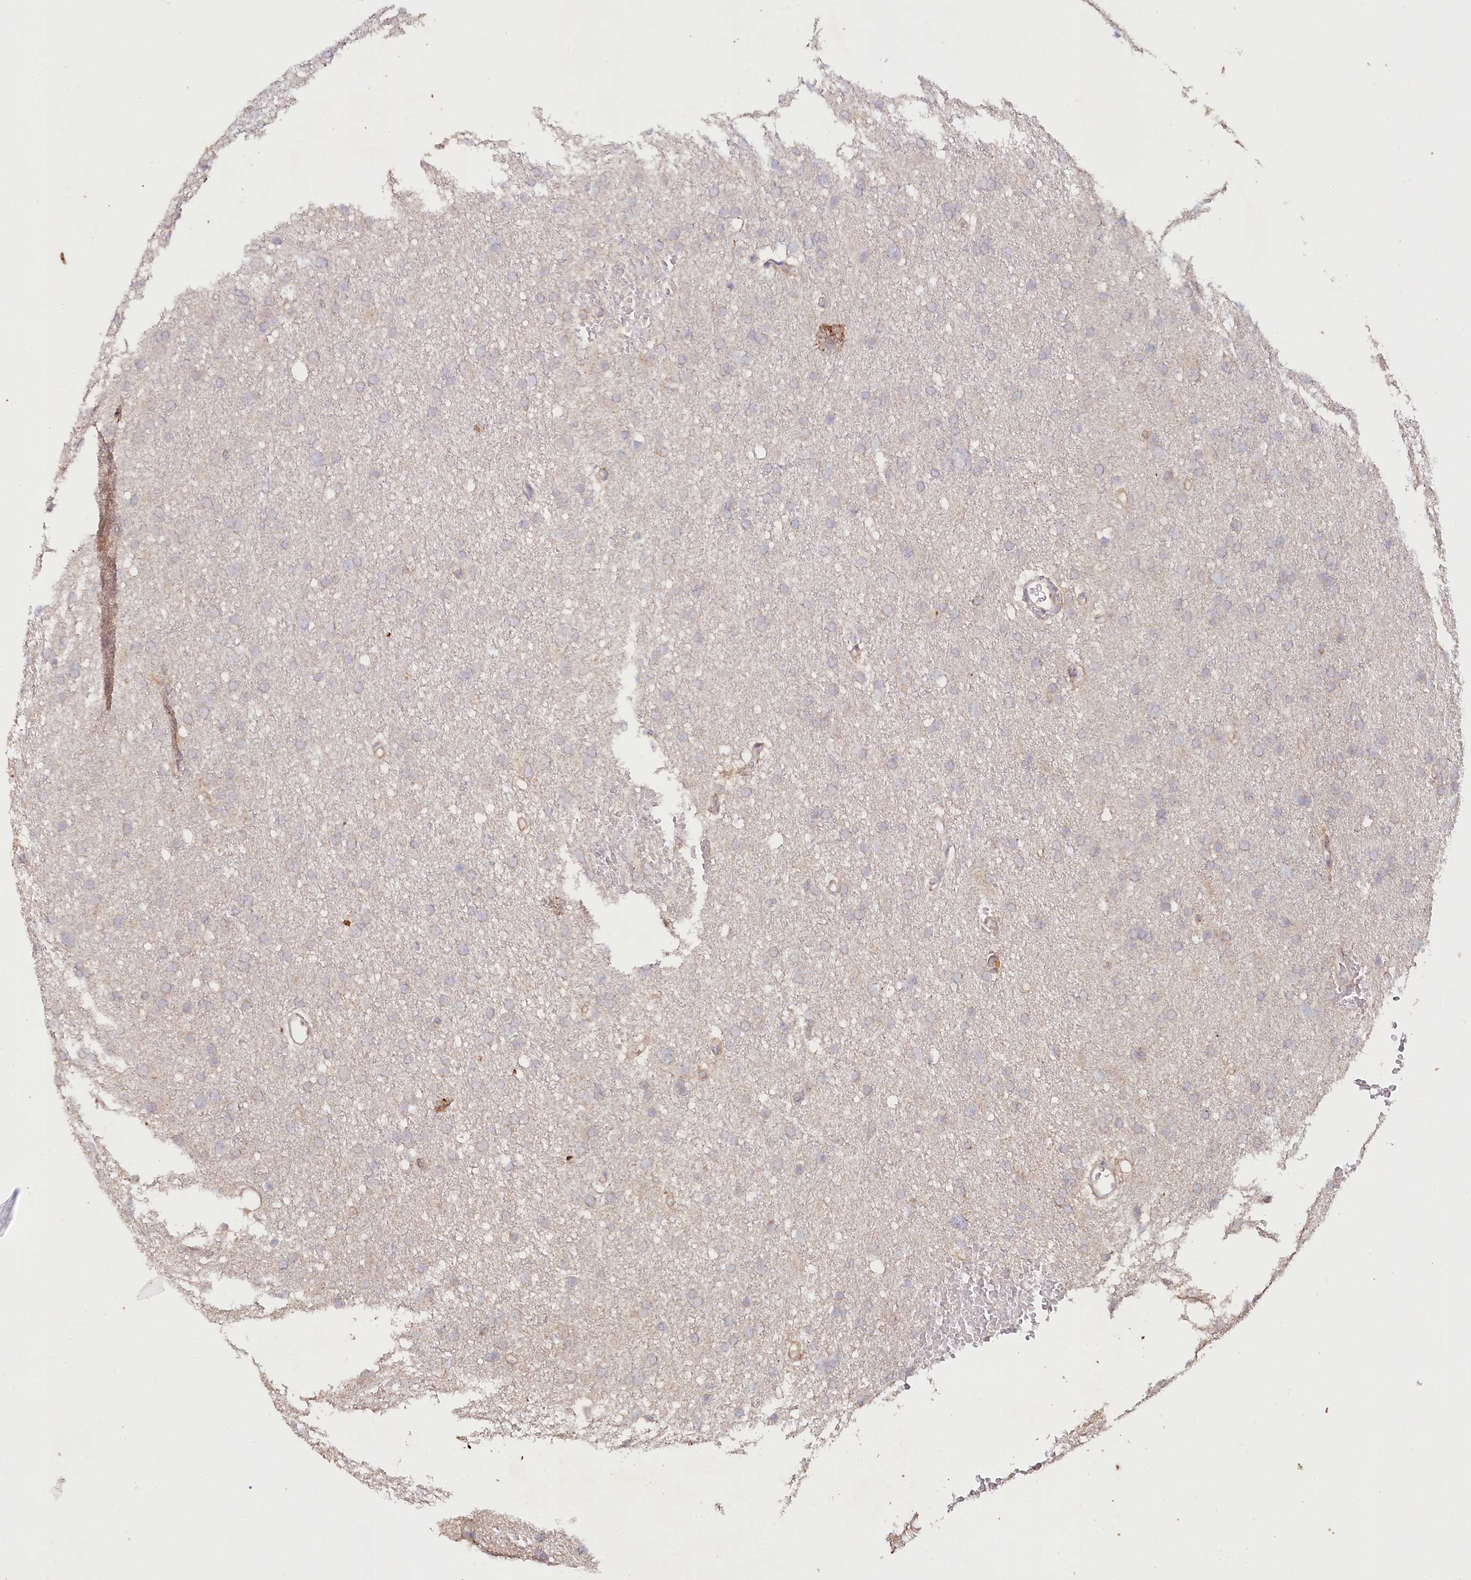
{"staining": {"intensity": "negative", "quantity": "none", "location": "none"}, "tissue": "glioma", "cell_type": "Tumor cells", "image_type": "cancer", "snomed": [{"axis": "morphology", "description": "Glioma, malignant, High grade"}, {"axis": "topography", "description": "Cerebral cortex"}], "caption": "A high-resolution photomicrograph shows immunohistochemistry (IHC) staining of glioma, which reveals no significant staining in tumor cells.", "gene": "ALDH3B1", "patient": {"sex": "female", "age": 36}}